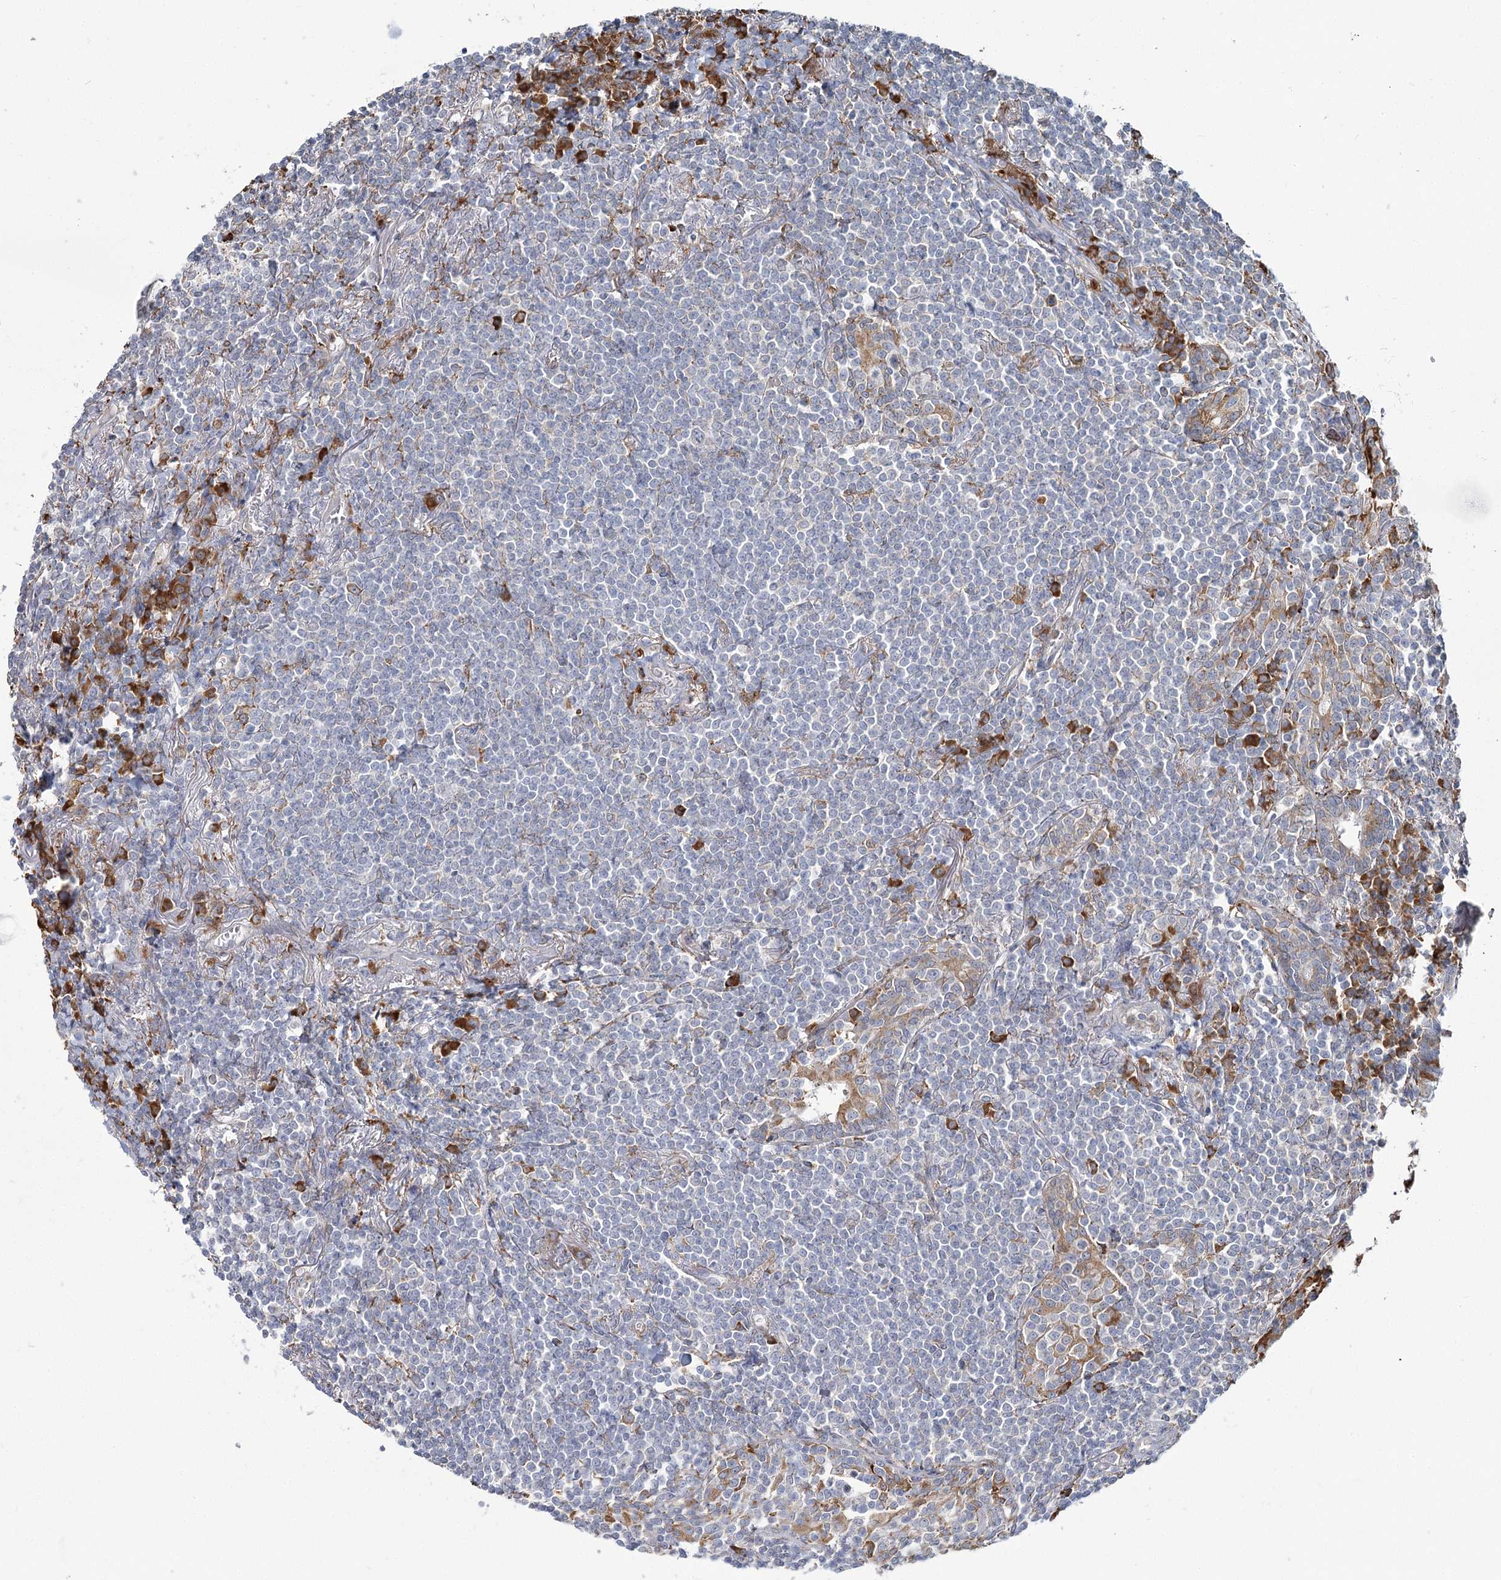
{"staining": {"intensity": "negative", "quantity": "none", "location": "none"}, "tissue": "lymphoma", "cell_type": "Tumor cells", "image_type": "cancer", "snomed": [{"axis": "morphology", "description": "Malignant lymphoma, non-Hodgkin's type, Low grade"}, {"axis": "topography", "description": "Lung"}], "caption": "Tumor cells show no significant protein expression in low-grade malignant lymphoma, non-Hodgkin's type.", "gene": "ZCCHC9", "patient": {"sex": "female", "age": 71}}